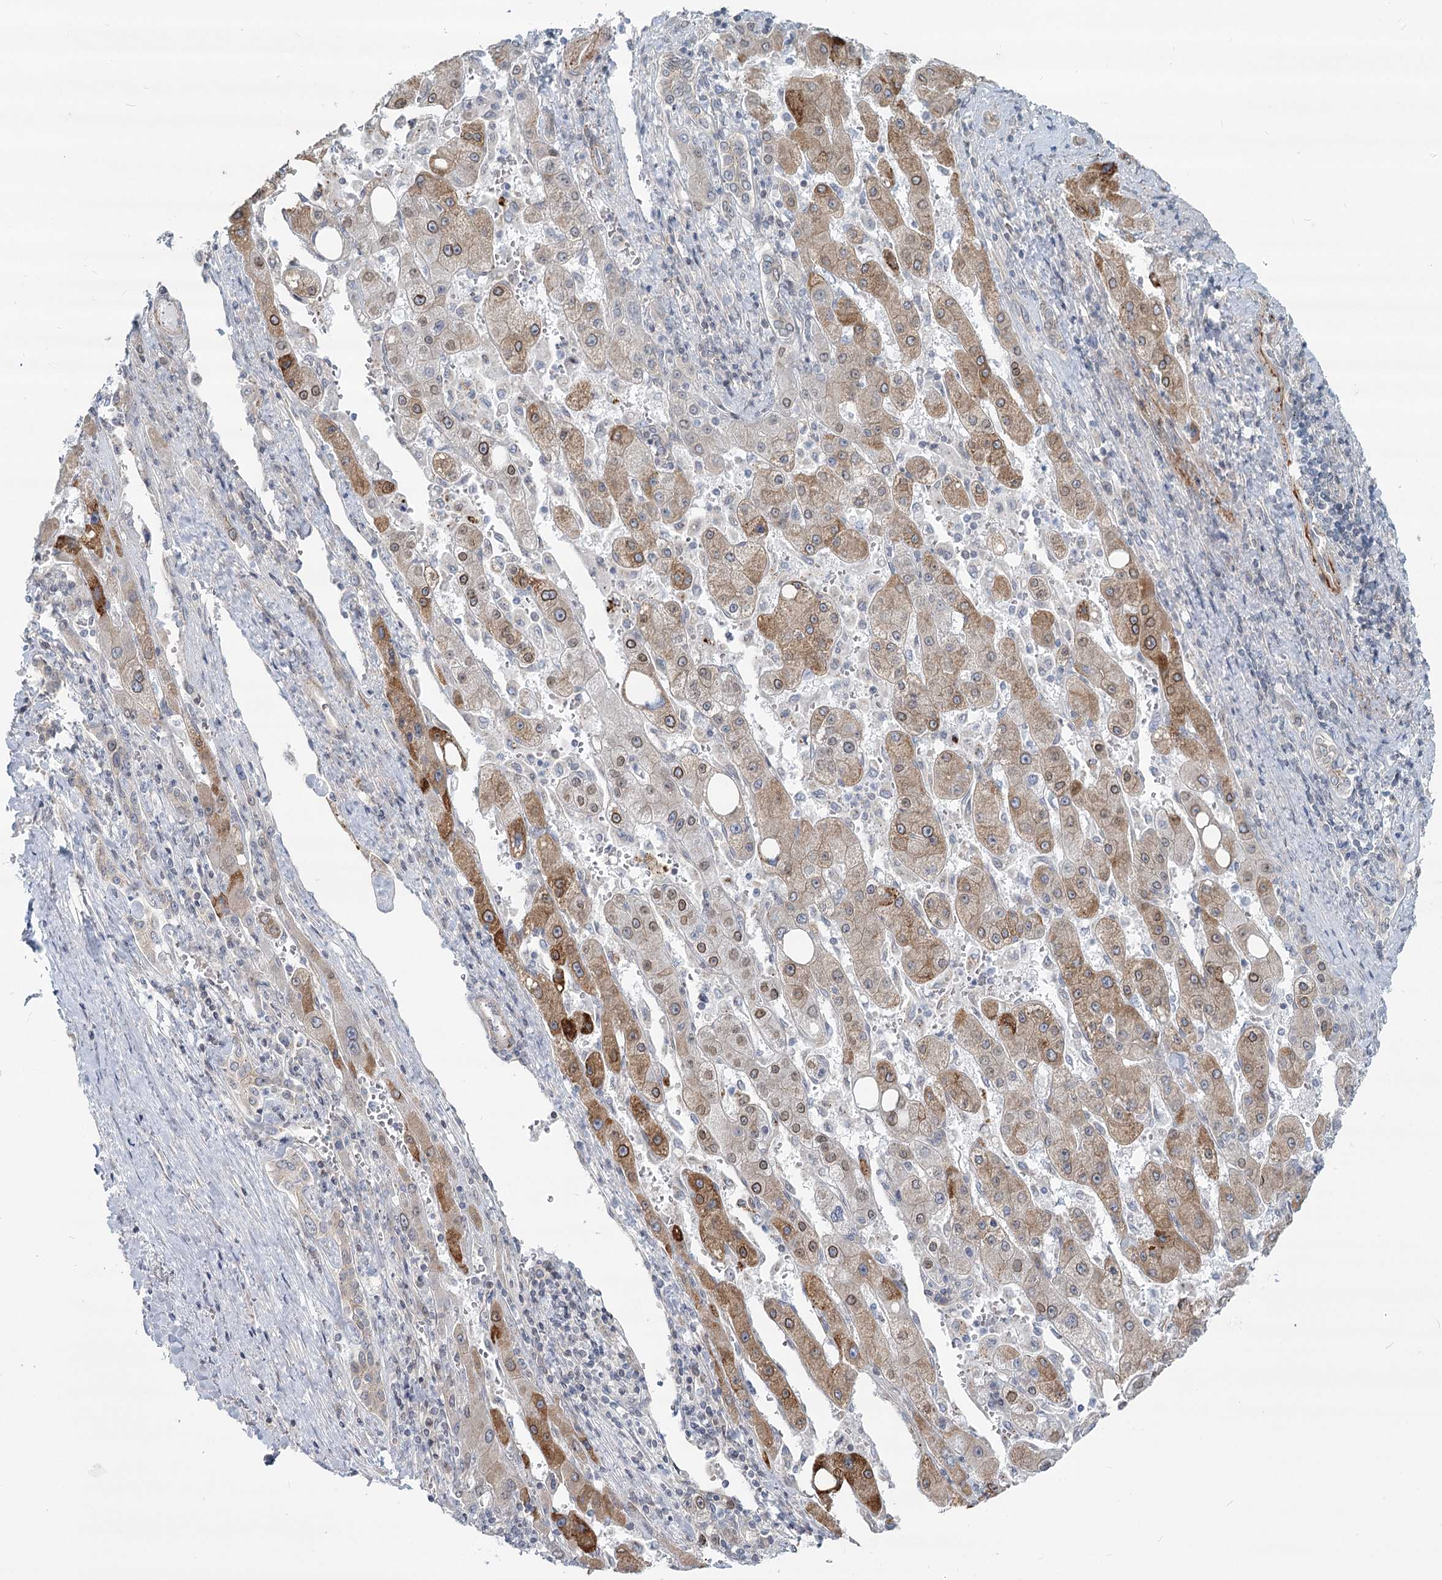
{"staining": {"intensity": "moderate", "quantity": "25%-75%", "location": "cytoplasmic/membranous,nuclear"}, "tissue": "liver cancer", "cell_type": "Tumor cells", "image_type": "cancer", "snomed": [{"axis": "morphology", "description": "Carcinoma, Hepatocellular, NOS"}, {"axis": "topography", "description": "Liver"}], "caption": "Liver cancer (hepatocellular carcinoma) was stained to show a protein in brown. There is medium levels of moderate cytoplasmic/membranous and nuclear expression in approximately 25%-75% of tumor cells.", "gene": "SPINK13", "patient": {"sex": "female", "age": 73}}